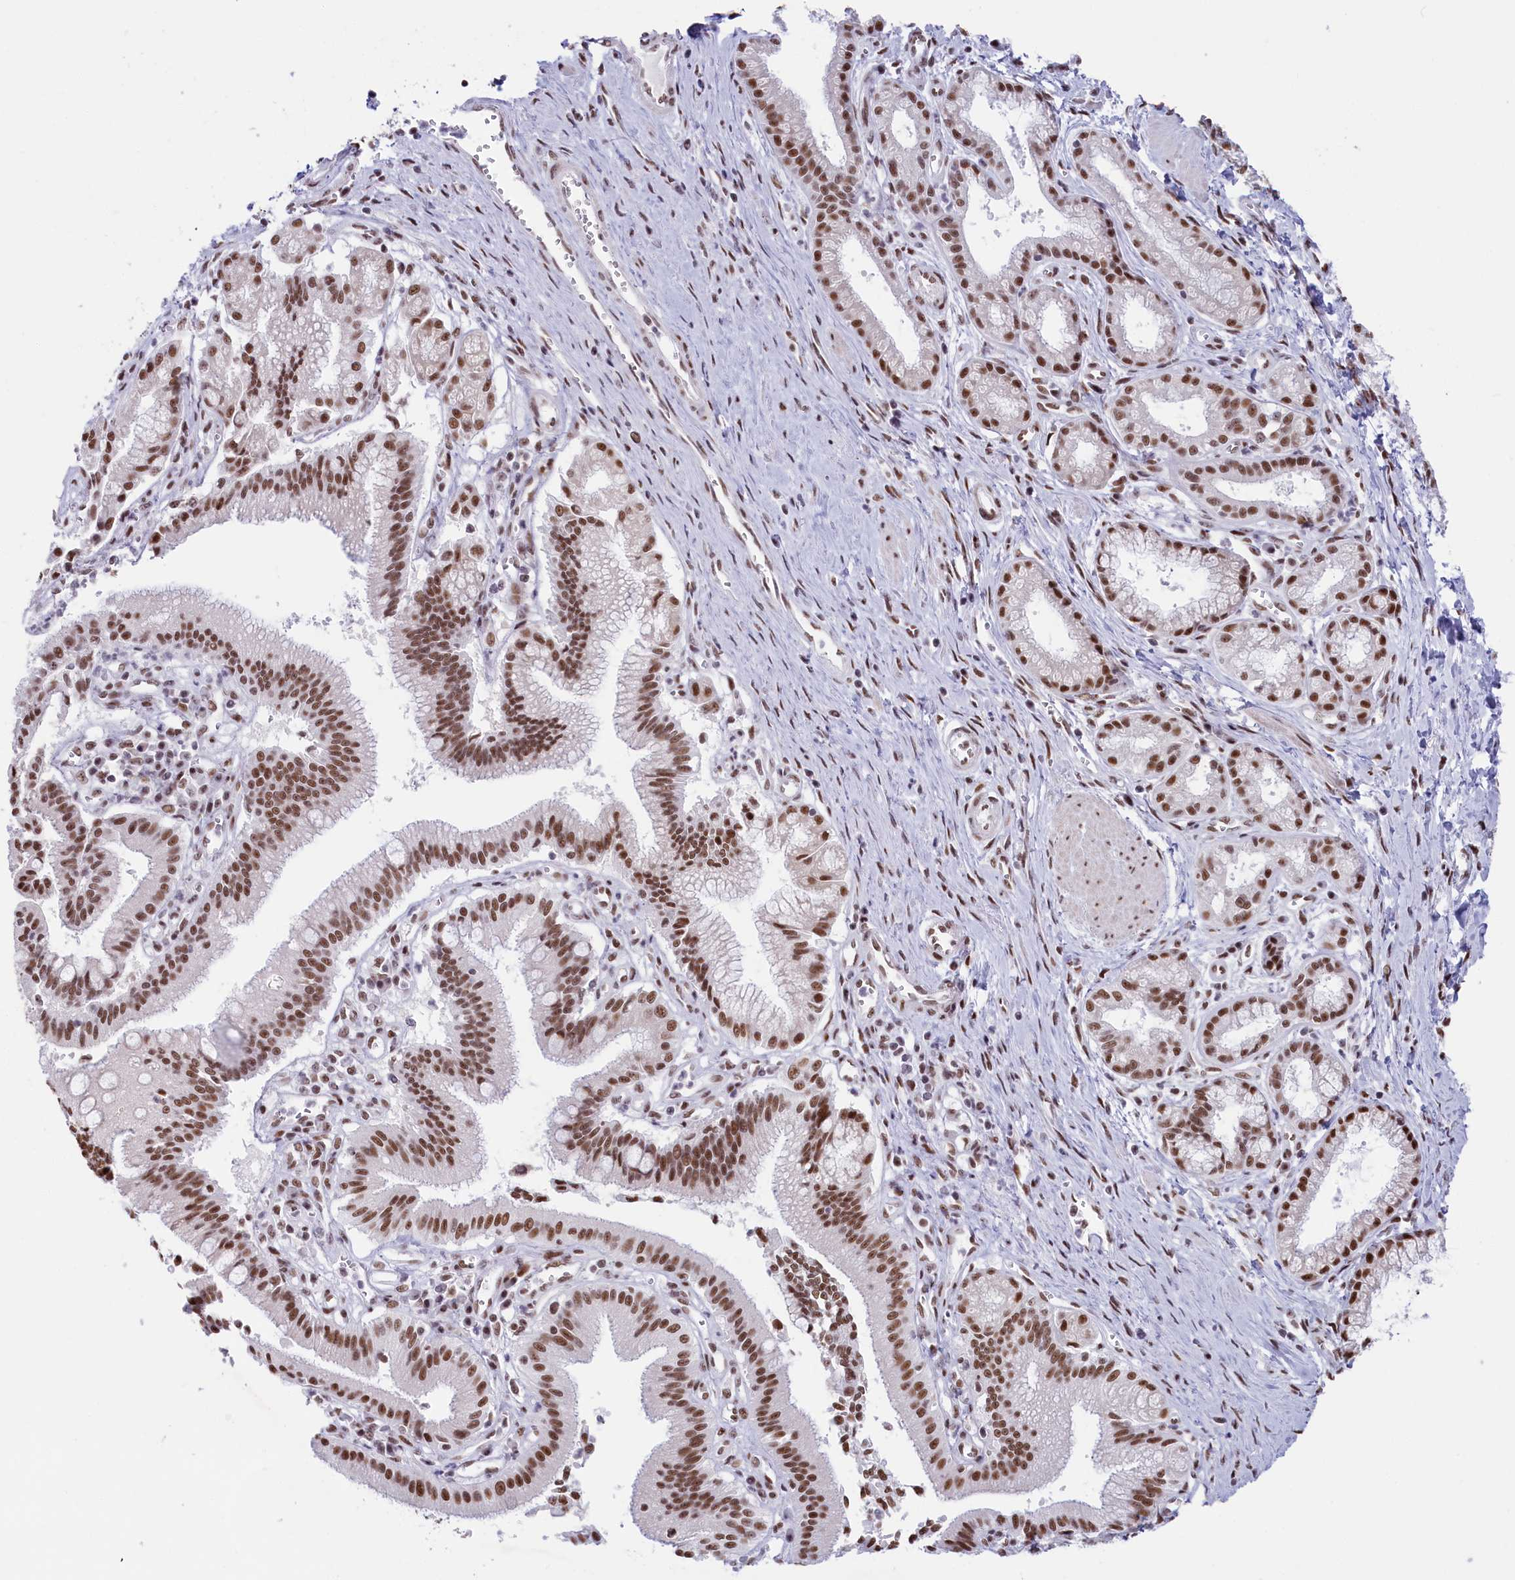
{"staining": {"intensity": "moderate", "quantity": ">75%", "location": "nuclear"}, "tissue": "pancreatic cancer", "cell_type": "Tumor cells", "image_type": "cancer", "snomed": [{"axis": "morphology", "description": "Adenocarcinoma, NOS"}, {"axis": "topography", "description": "Pancreas"}], "caption": "A micrograph showing moderate nuclear expression in about >75% of tumor cells in pancreatic cancer, as visualized by brown immunohistochemical staining.", "gene": "SNRNP70", "patient": {"sex": "male", "age": 78}}